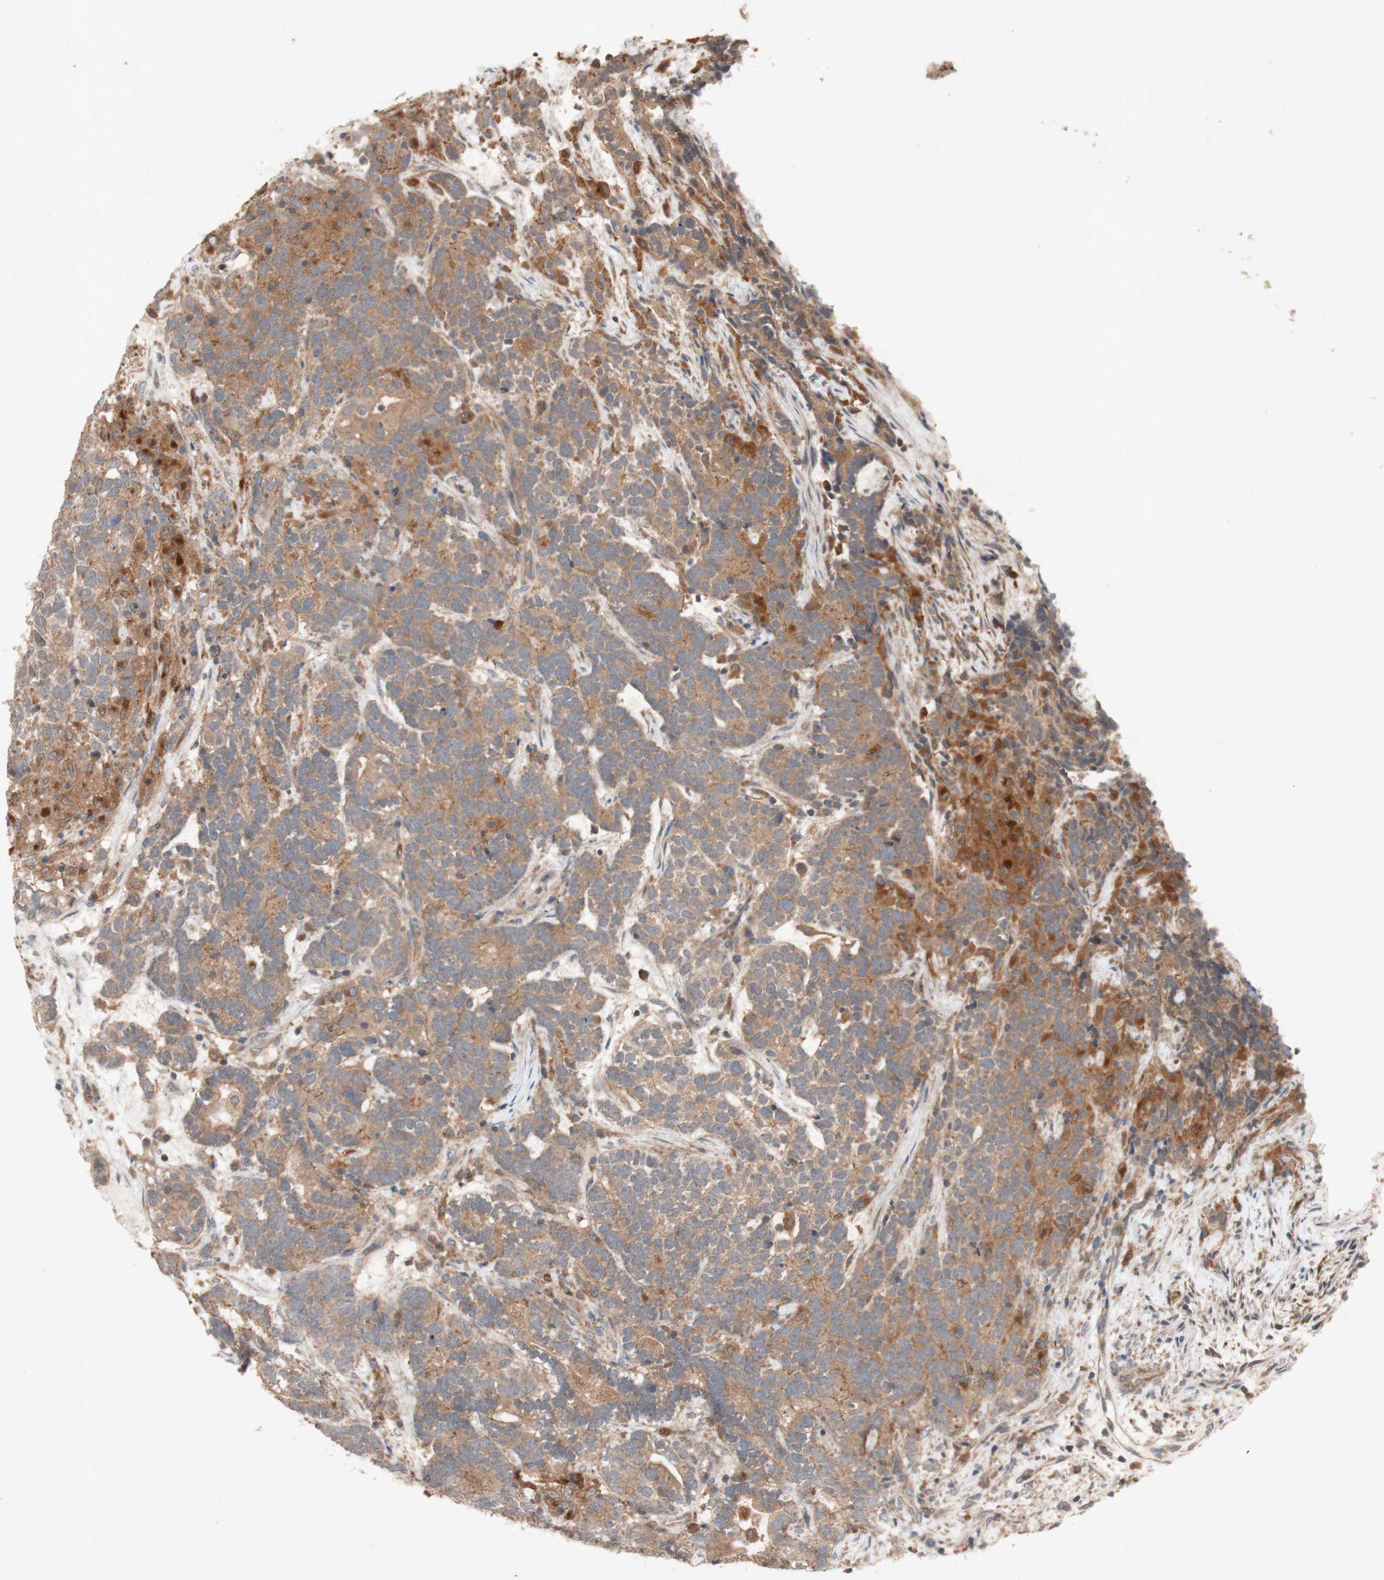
{"staining": {"intensity": "moderate", "quantity": ">75%", "location": "cytoplasmic/membranous"}, "tissue": "testis cancer", "cell_type": "Tumor cells", "image_type": "cancer", "snomed": [{"axis": "morphology", "description": "Carcinoma, Embryonal, NOS"}, {"axis": "topography", "description": "Testis"}], "caption": "There is medium levels of moderate cytoplasmic/membranous positivity in tumor cells of testis cancer, as demonstrated by immunohistochemical staining (brown color).", "gene": "ATP6V1F", "patient": {"sex": "male", "age": 26}}